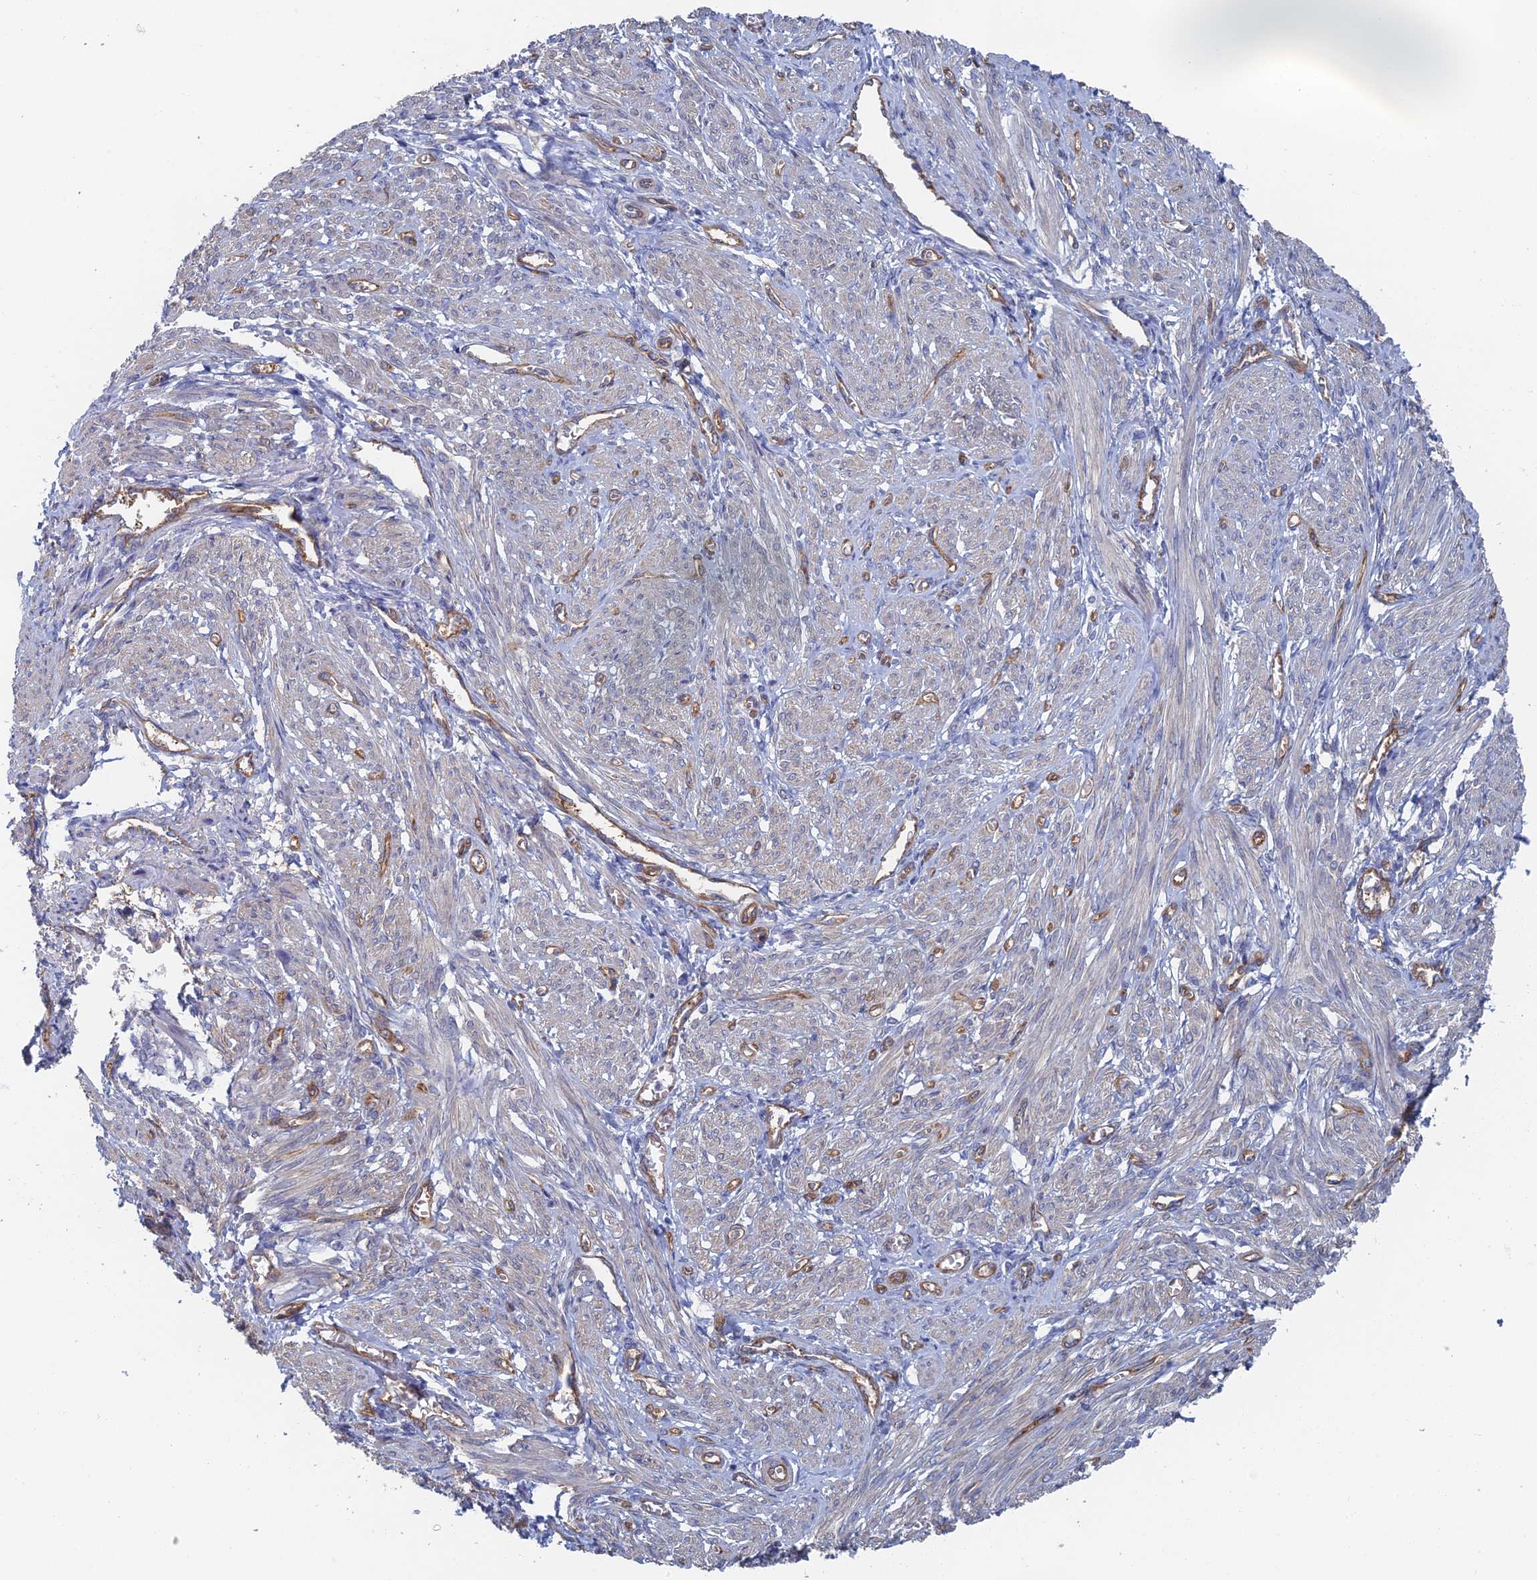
{"staining": {"intensity": "weak", "quantity": "25%-75%", "location": "cytoplasmic/membranous"}, "tissue": "smooth muscle", "cell_type": "Smooth muscle cells", "image_type": "normal", "snomed": [{"axis": "morphology", "description": "Normal tissue, NOS"}, {"axis": "topography", "description": "Smooth muscle"}], "caption": "DAB immunohistochemical staining of benign smooth muscle displays weak cytoplasmic/membranous protein expression in about 25%-75% of smooth muscle cells. The protein is shown in brown color, while the nuclei are stained blue.", "gene": "ARAP3", "patient": {"sex": "female", "age": 39}}